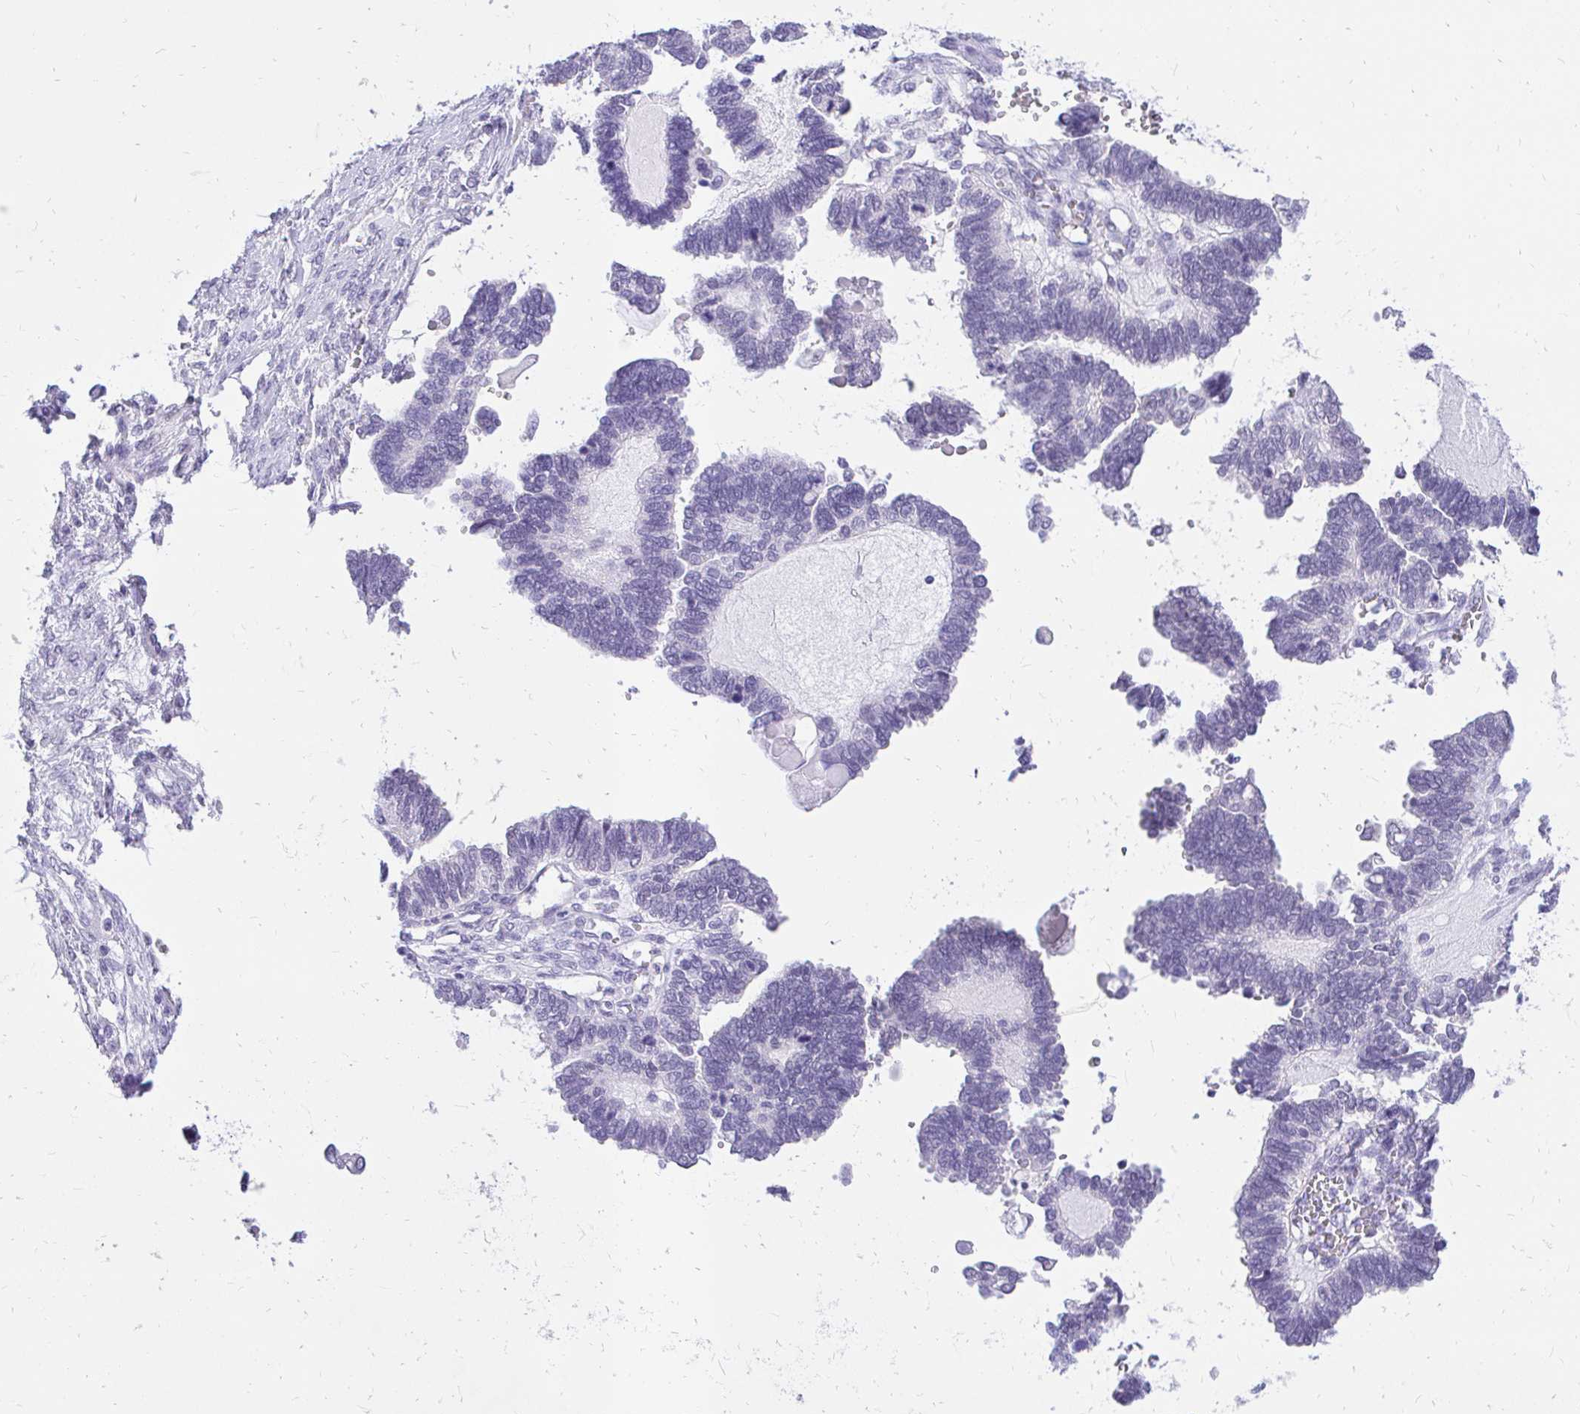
{"staining": {"intensity": "negative", "quantity": "none", "location": "none"}, "tissue": "ovarian cancer", "cell_type": "Tumor cells", "image_type": "cancer", "snomed": [{"axis": "morphology", "description": "Cystadenocarcinoma, serous, NOS"}, {"axis": "topography", "description": "Ovary"}], "caption": "Human ovarian serous cystadenocarcinoma stained for a protein using IHC shows no positivity in tumor cells.", "gene": "FATE1", "patient": {"sex": "female", "age": 51}}